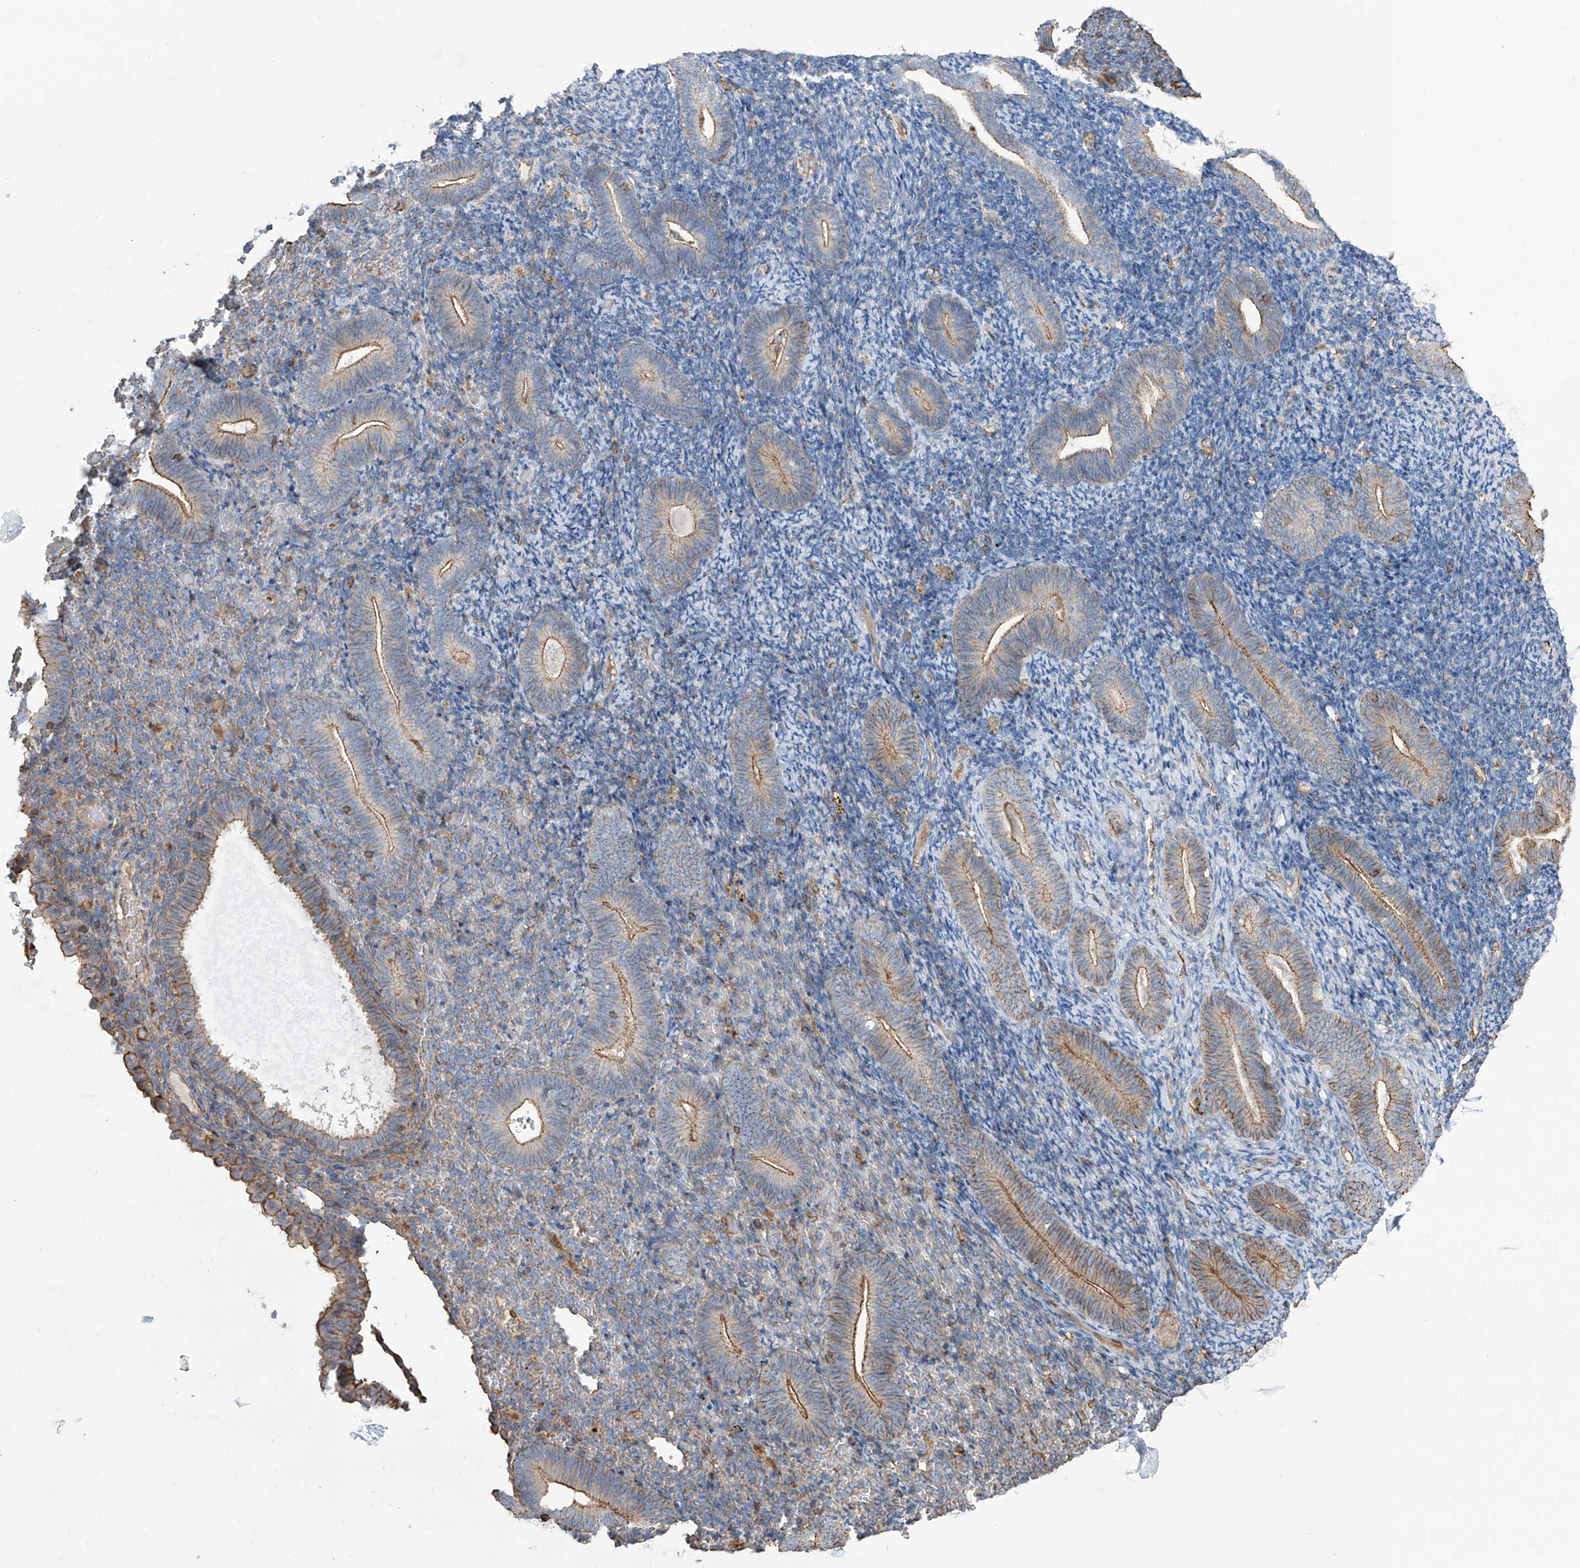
{"staining": {"intensity": "moderate", "quantity": "<25%", "location": "cytoplasmic/membranous"}, "tissue": "endometrium", "cell_type": "Cells in endometrial stroma", "image_type": "normal", "snomed": [{"axis": "morphology", "description": "Normal tissue, NOS"}, {"axis": "topography", "description": "Endometrium"}], "caption": "Endometrium stained with a brown dye reveals moderate cytoplasmic/membranous positive staining in approximately <25% of cells in endometrial stroma.", "gene": "PIEZO2", "patient": {"sex": "female", "age": 51}}